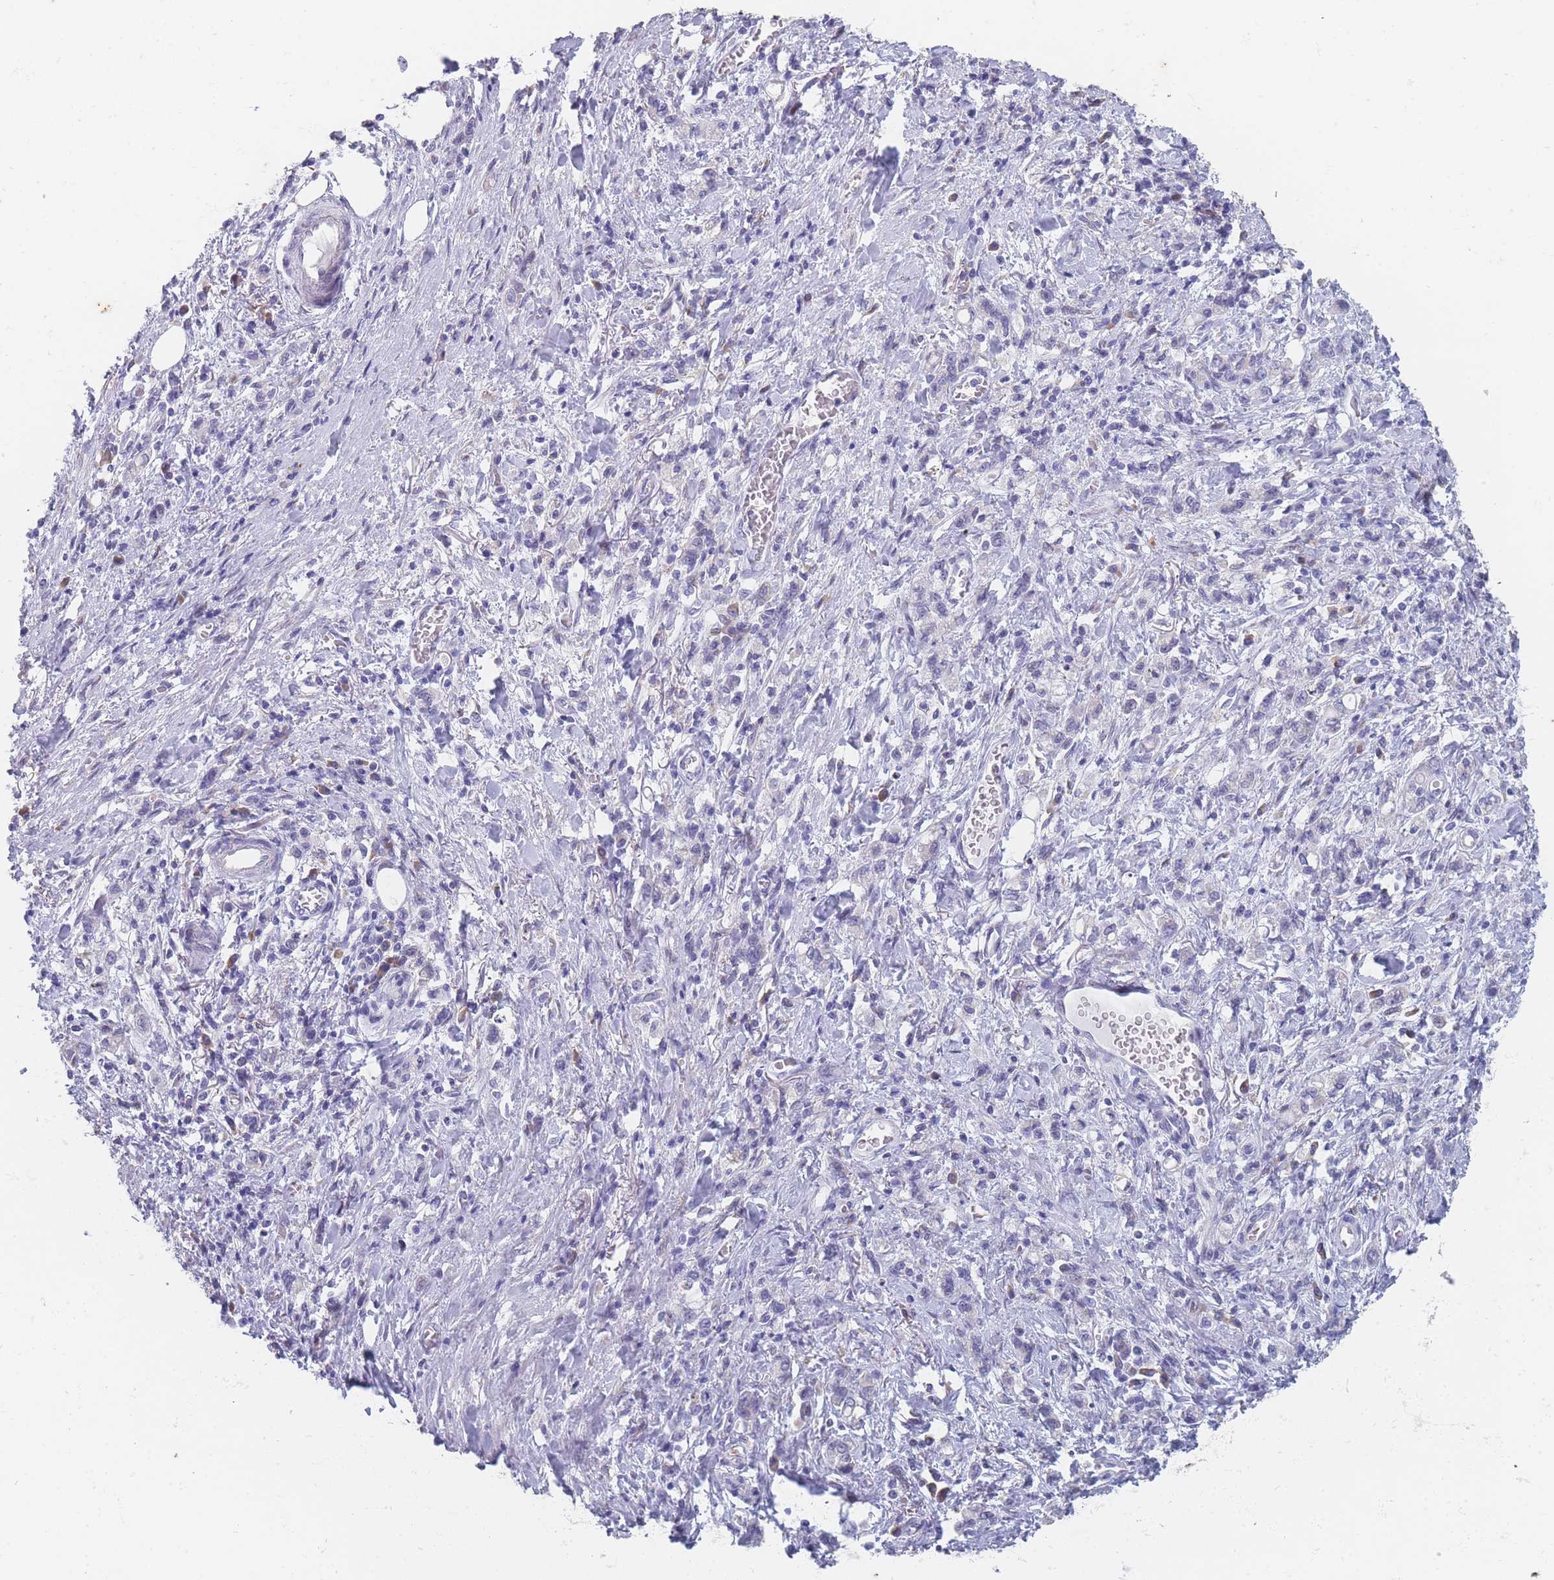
{"staining": {"intensity": "negative", "quantity": "none", "location": "none"}, "tissue": "stomach cancer", "cell_type": "Tumor cells", "image_type": "cancer", "snomed": [{"axis": "morphology", "description": "Adenocarcinoma, NOS"}, {"axis": "topography", "description": "Stomach"}], "caption": "High power microscopy histopathology image of an immunohistochemistry micrograph of stomach cancer (adenocarcinoma), revealing no significant staining in tumor cells. The staining is performed using DAB brown chromogen with nuclei counter-stained in using hematoxylin.", "gene": "TMED10", "patient": {"sex": "male", "age": 77}}